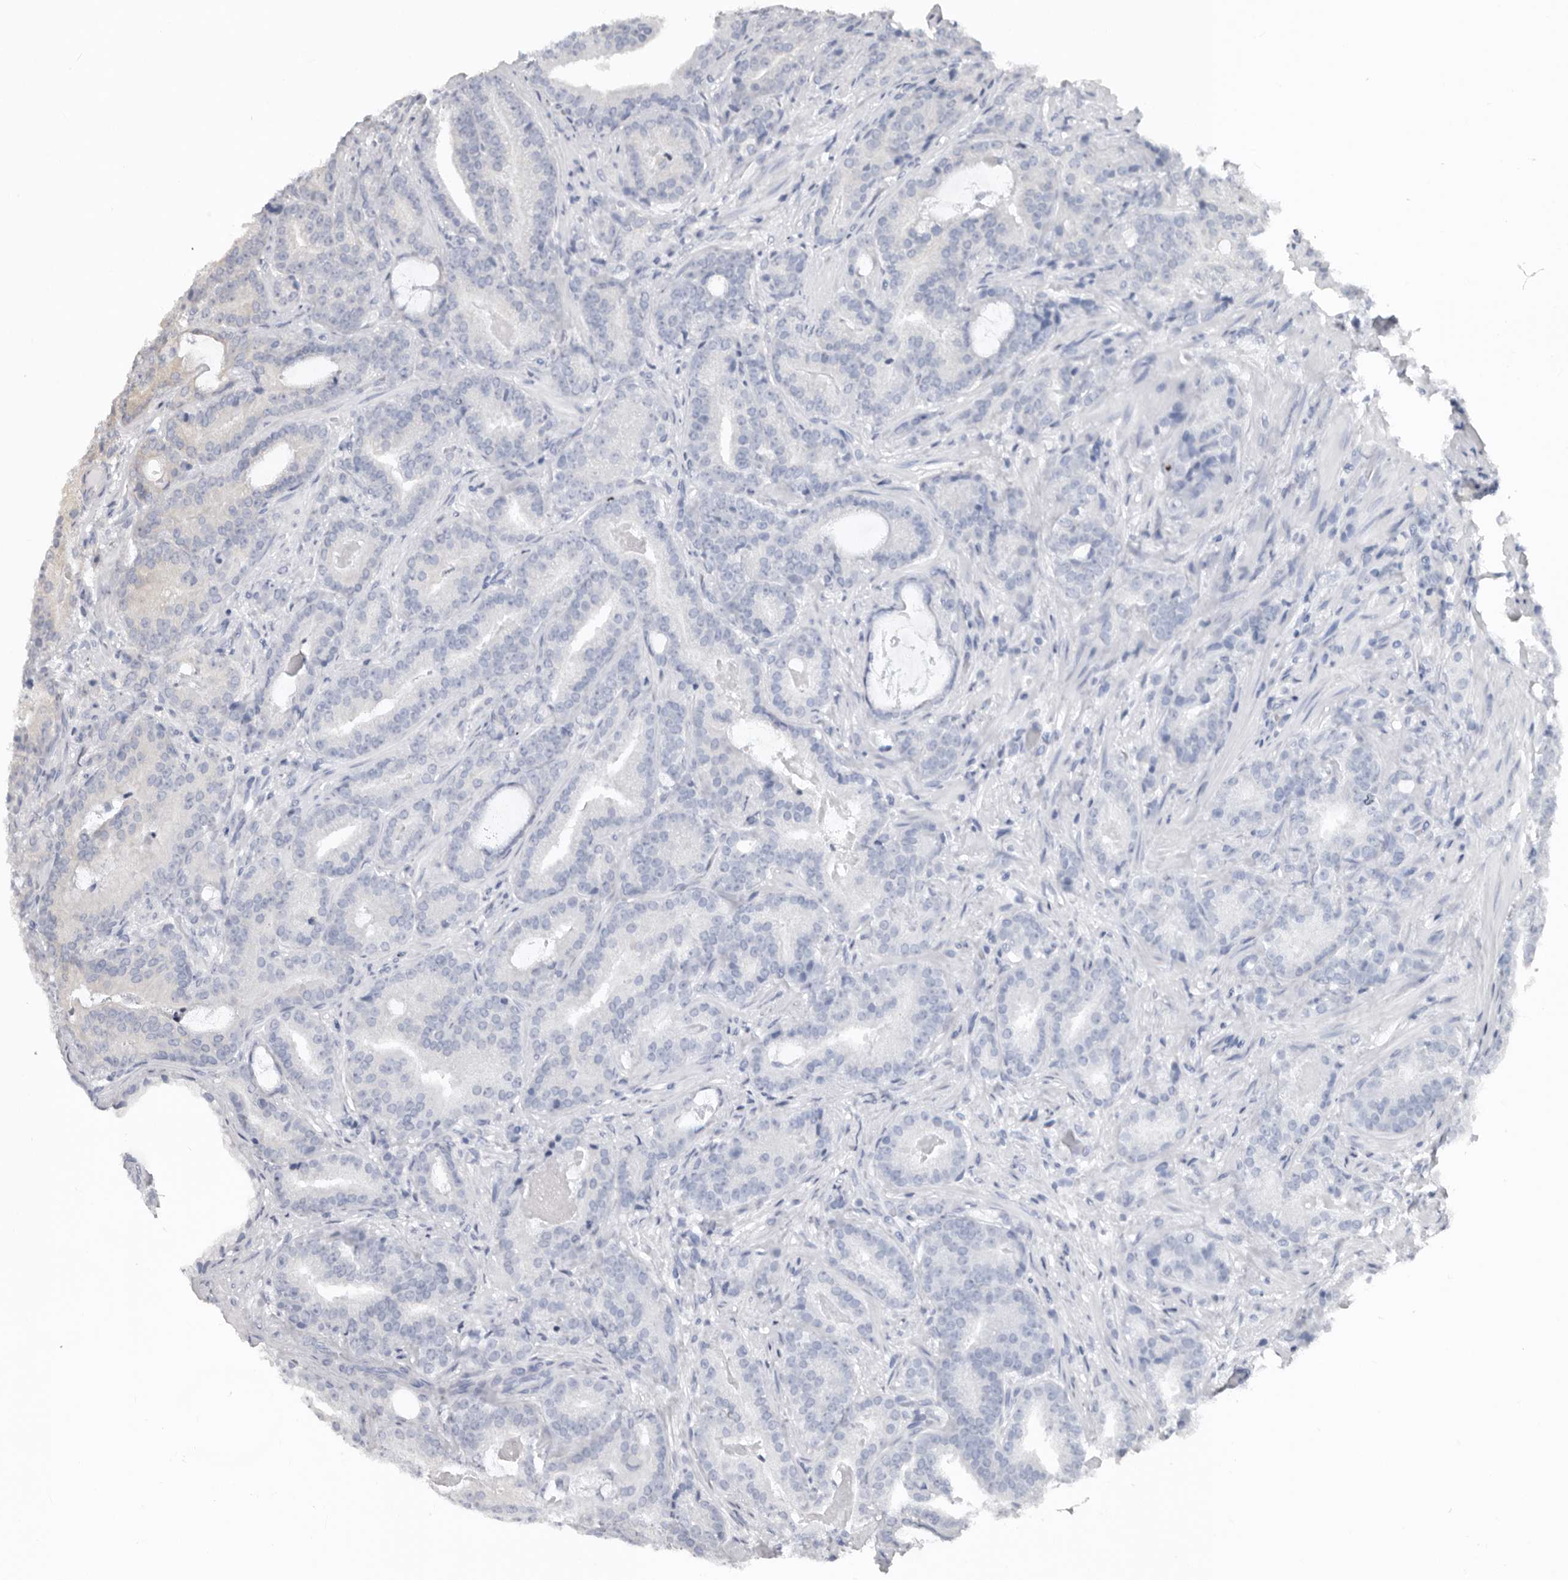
{"staining": {"intensity": "weak", "quantity": "<25%", "location": "cytoplasmic/membranous"}, "tissue": "prostate cancer", "cell_type": "Tumor cells", "image_type": "cancer", "snomed": [{"axis": "morphology", "description": "Adenocarcinoma, Low grade"}, {"axis": "topography", "description": "Prostate"}], "caption": "IHC photomicrograph of neoplastic tissue: human prostate cancer (adenocarcinoma (low-grade)) stained with DAB displays no significant protein positivity in tumor cells.", "gene": "BAD", "patient": {"sex": "male", "age": 67}}